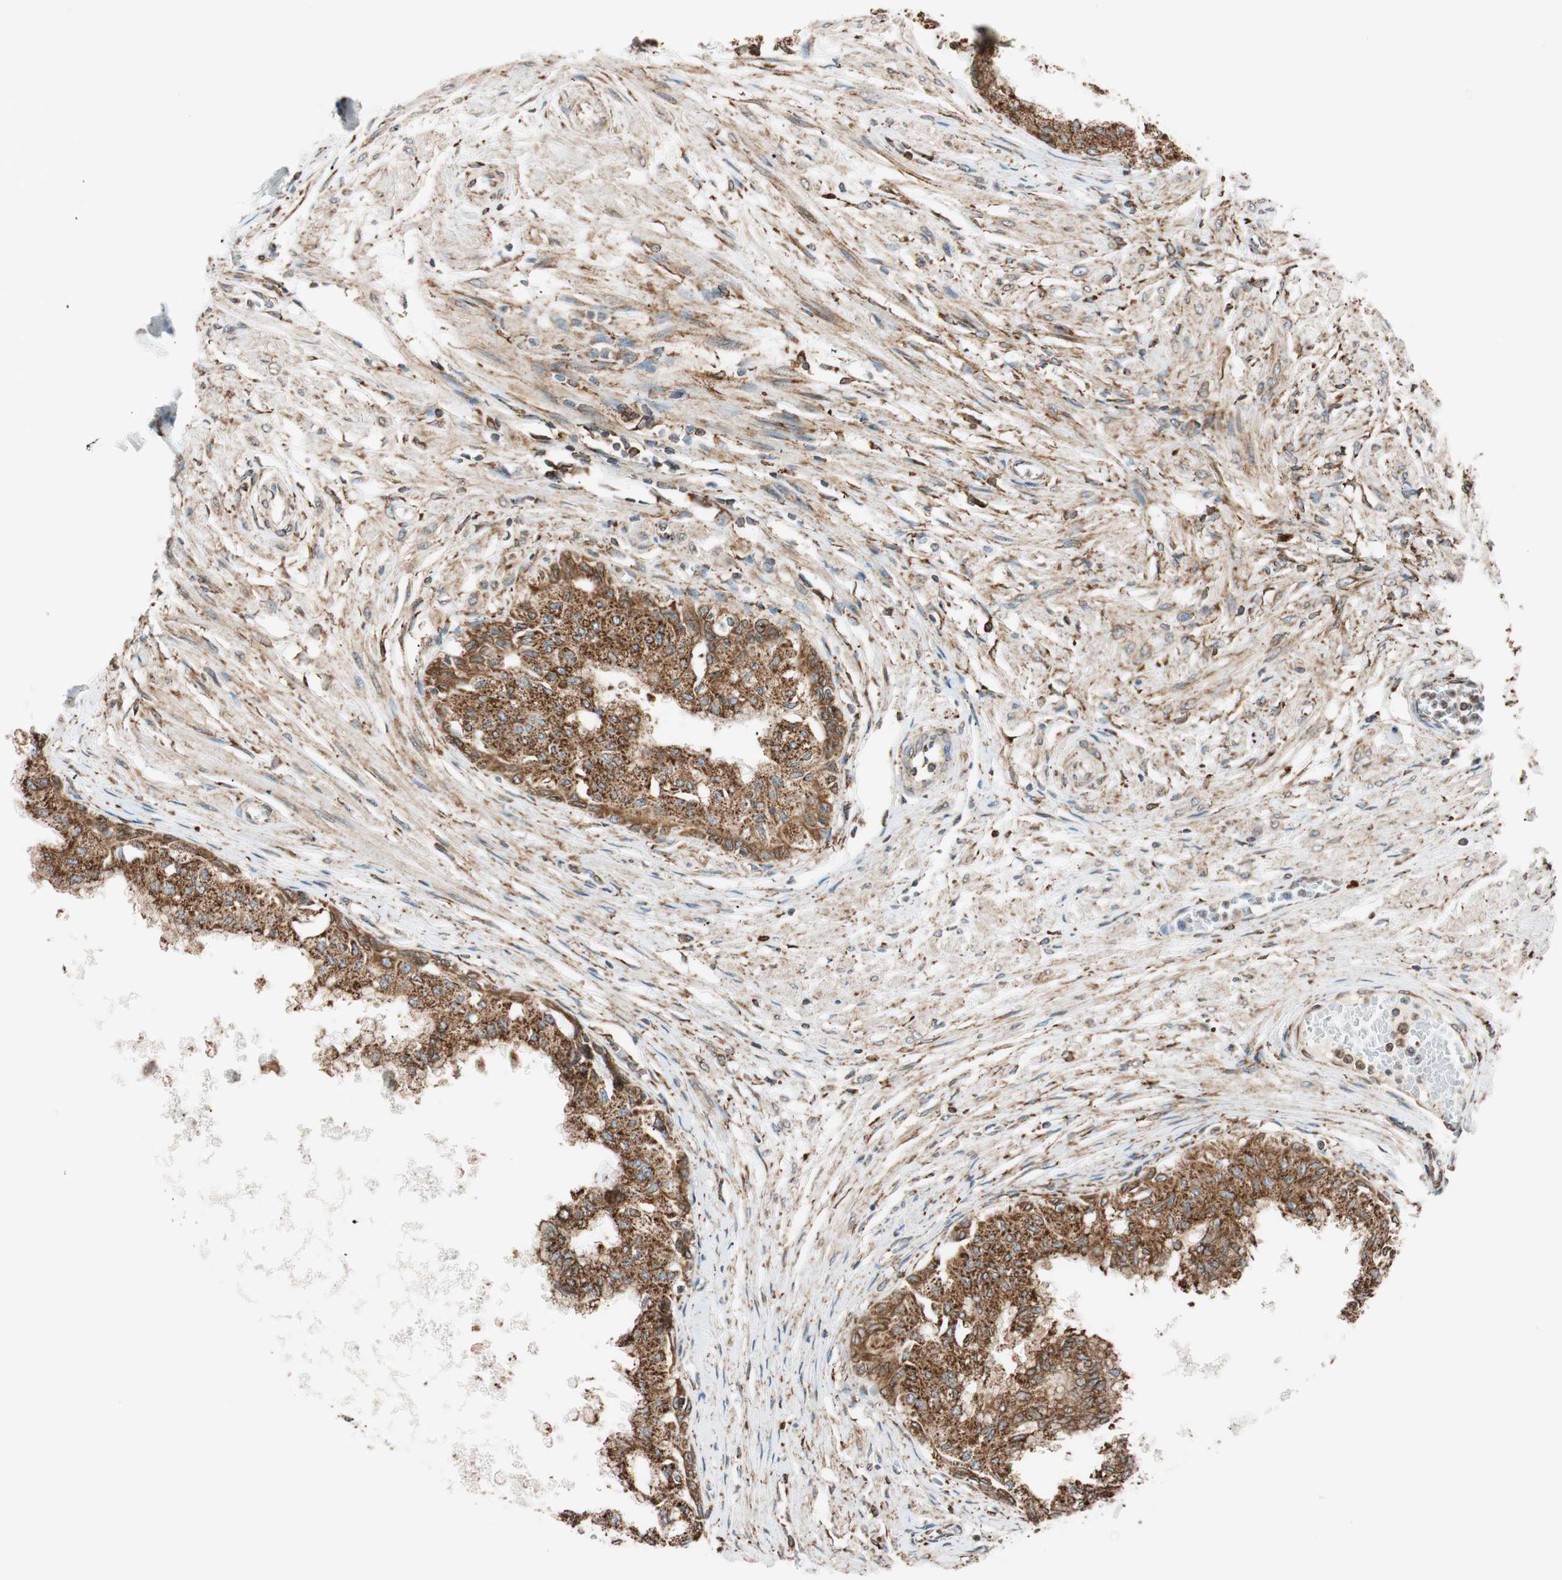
{"staining": {"intensity": "strong", "quantity": ">75%", "location": "cytoplasmic/membranous"}, "tissue": "prostate", "cell_type": "Glandular cells", "image_type": "normal", "snomed": [{"axis": "morphology", "description": "Normal tissue, NOS"}, {"axis": "topography", "description": "Prostate"}, {"axis": "topography", "description": "Seminal veicle"}], "caption": "About >75% of glandular cells in unremarkable prostate show strong cytoplasmic/membranous protein staining as visualized by brown immunohistochemical staining.", "gene": "PRKCSH", "patient": {"sex": "male", "age": 60}}